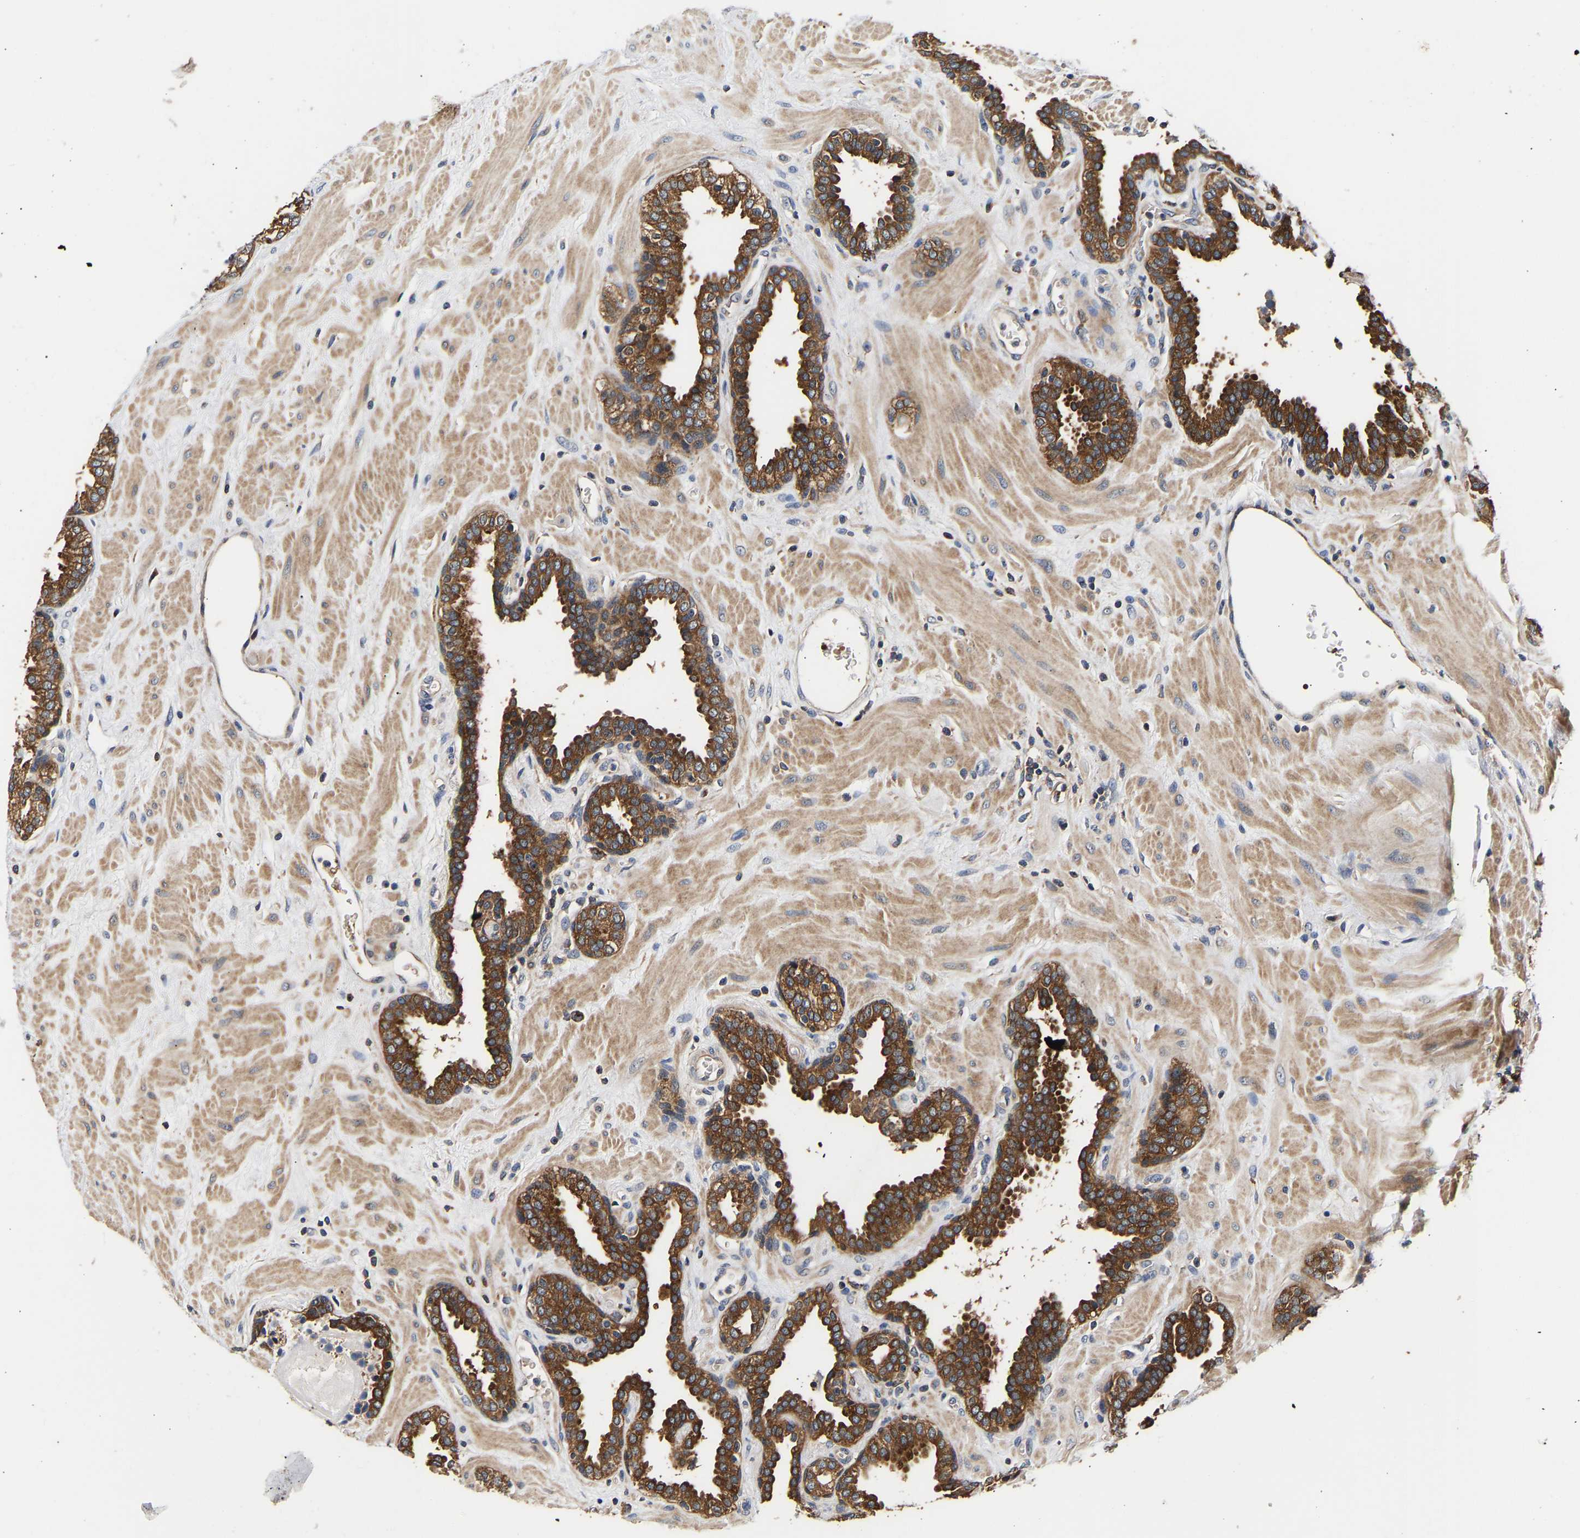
{"staining": {"intensity": "strong", "quantity": ">75%", "location": "cytoplasmic/membranous"}, "tissue": "prostate", "cell_type": "Glandular cells", "image_type": "normal", "snomed": [{"axis": "morphology", "description": "Normal tissue, NOS"}, {"axis": "topography", "description": "Prostate"}], "caption": "Brown immunohistochemical staining in benign prostate reveals strong cytoplasmic/membranous positivity in approximately >75% of glandular cells.", "gene": "LRBA", "patient": {"sex": "male", "age": 51}}